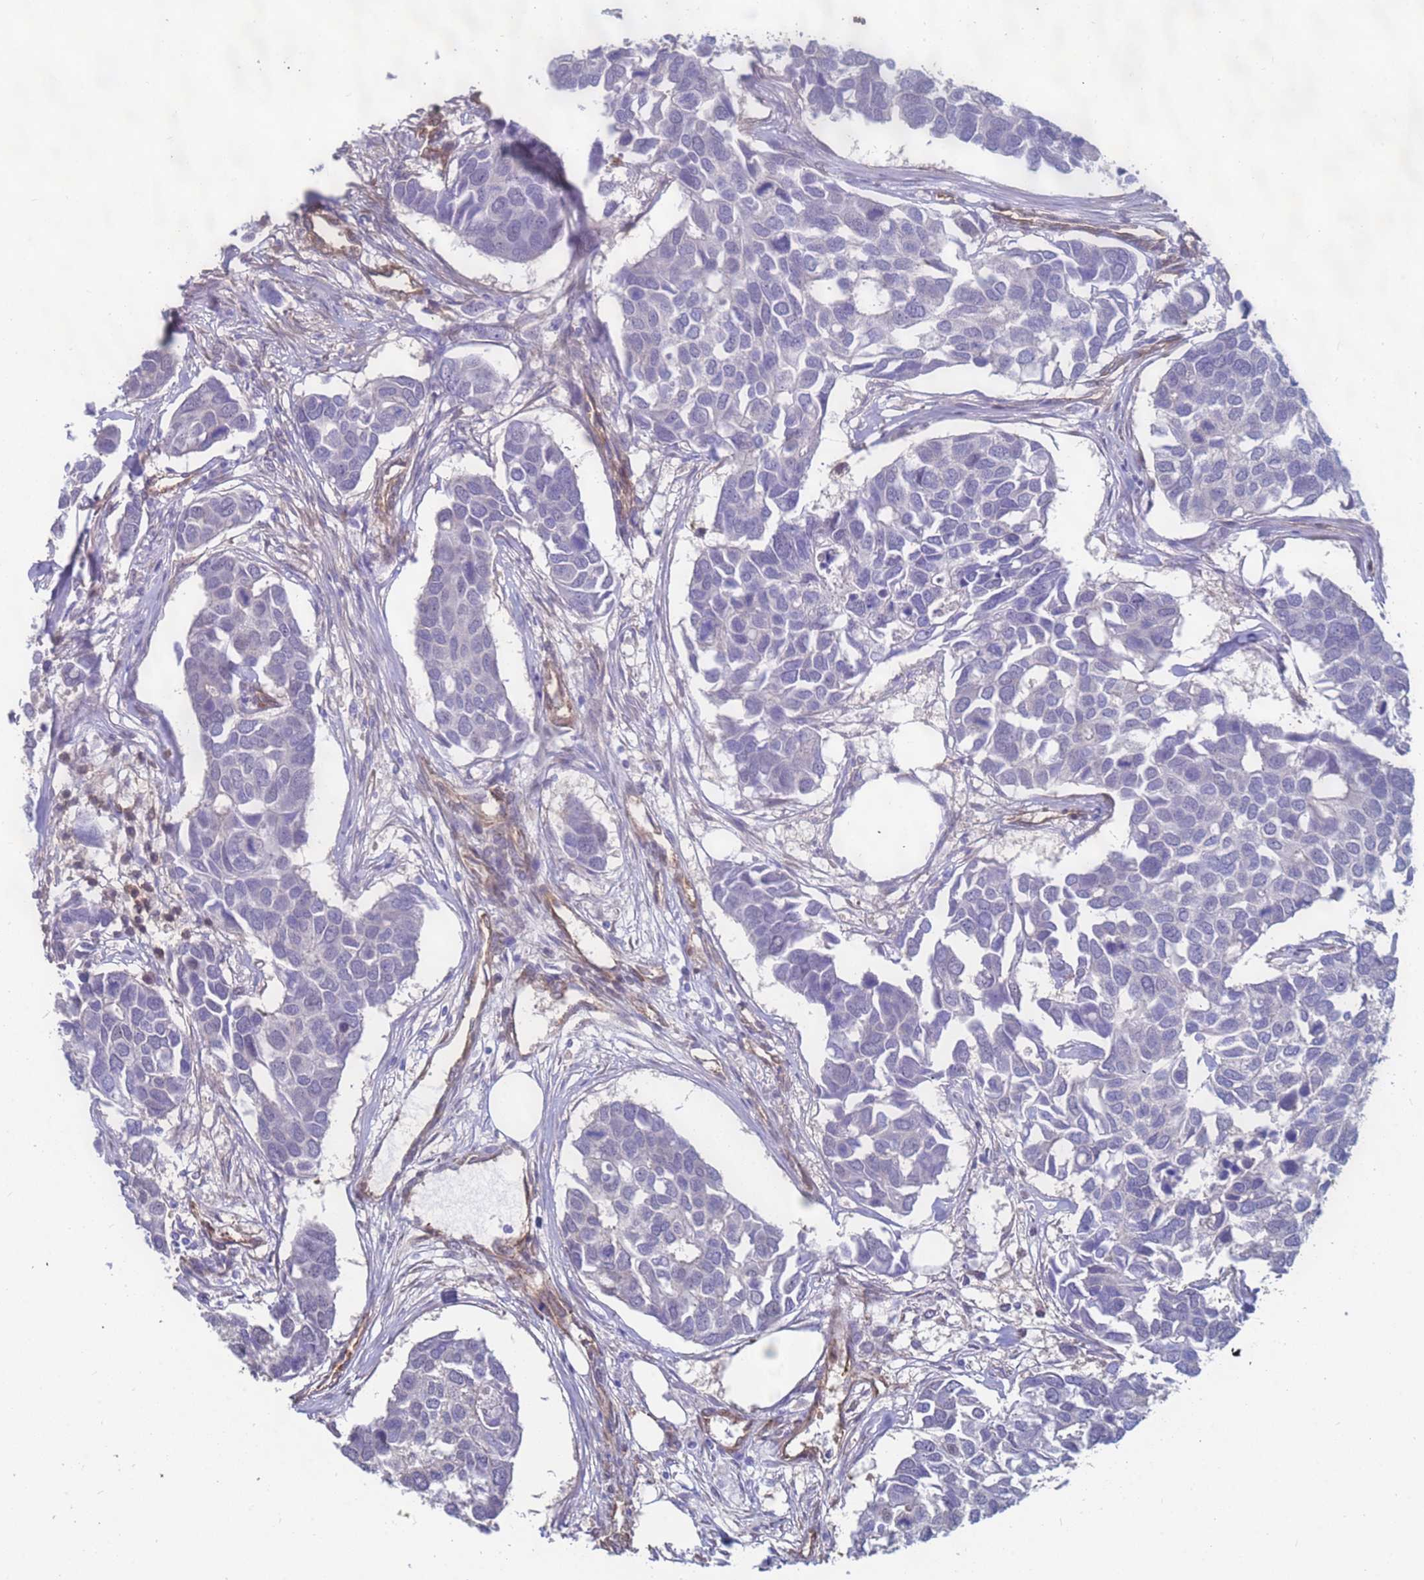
{"staining": {"intensity": "negative", "quantity": "none", "location": "none"}, "tissue": "breast cancer", "cell_type": "Tumor cells", "image_type": "cancer", "snomed": [{"axis": "morphology", "description": "Duct carcinoma"}, {"axis": "topography", "description": "Breast"}], "caption": "High magnification brightfield microscopy of invasive ductal carcinoma (breast) stained with DAB (brown) and counterstained with hematoxylin (blue): tumor cells show no significant positivity.", "gene": "EHD2", "patient": {"sex": "female", "age": 83}}